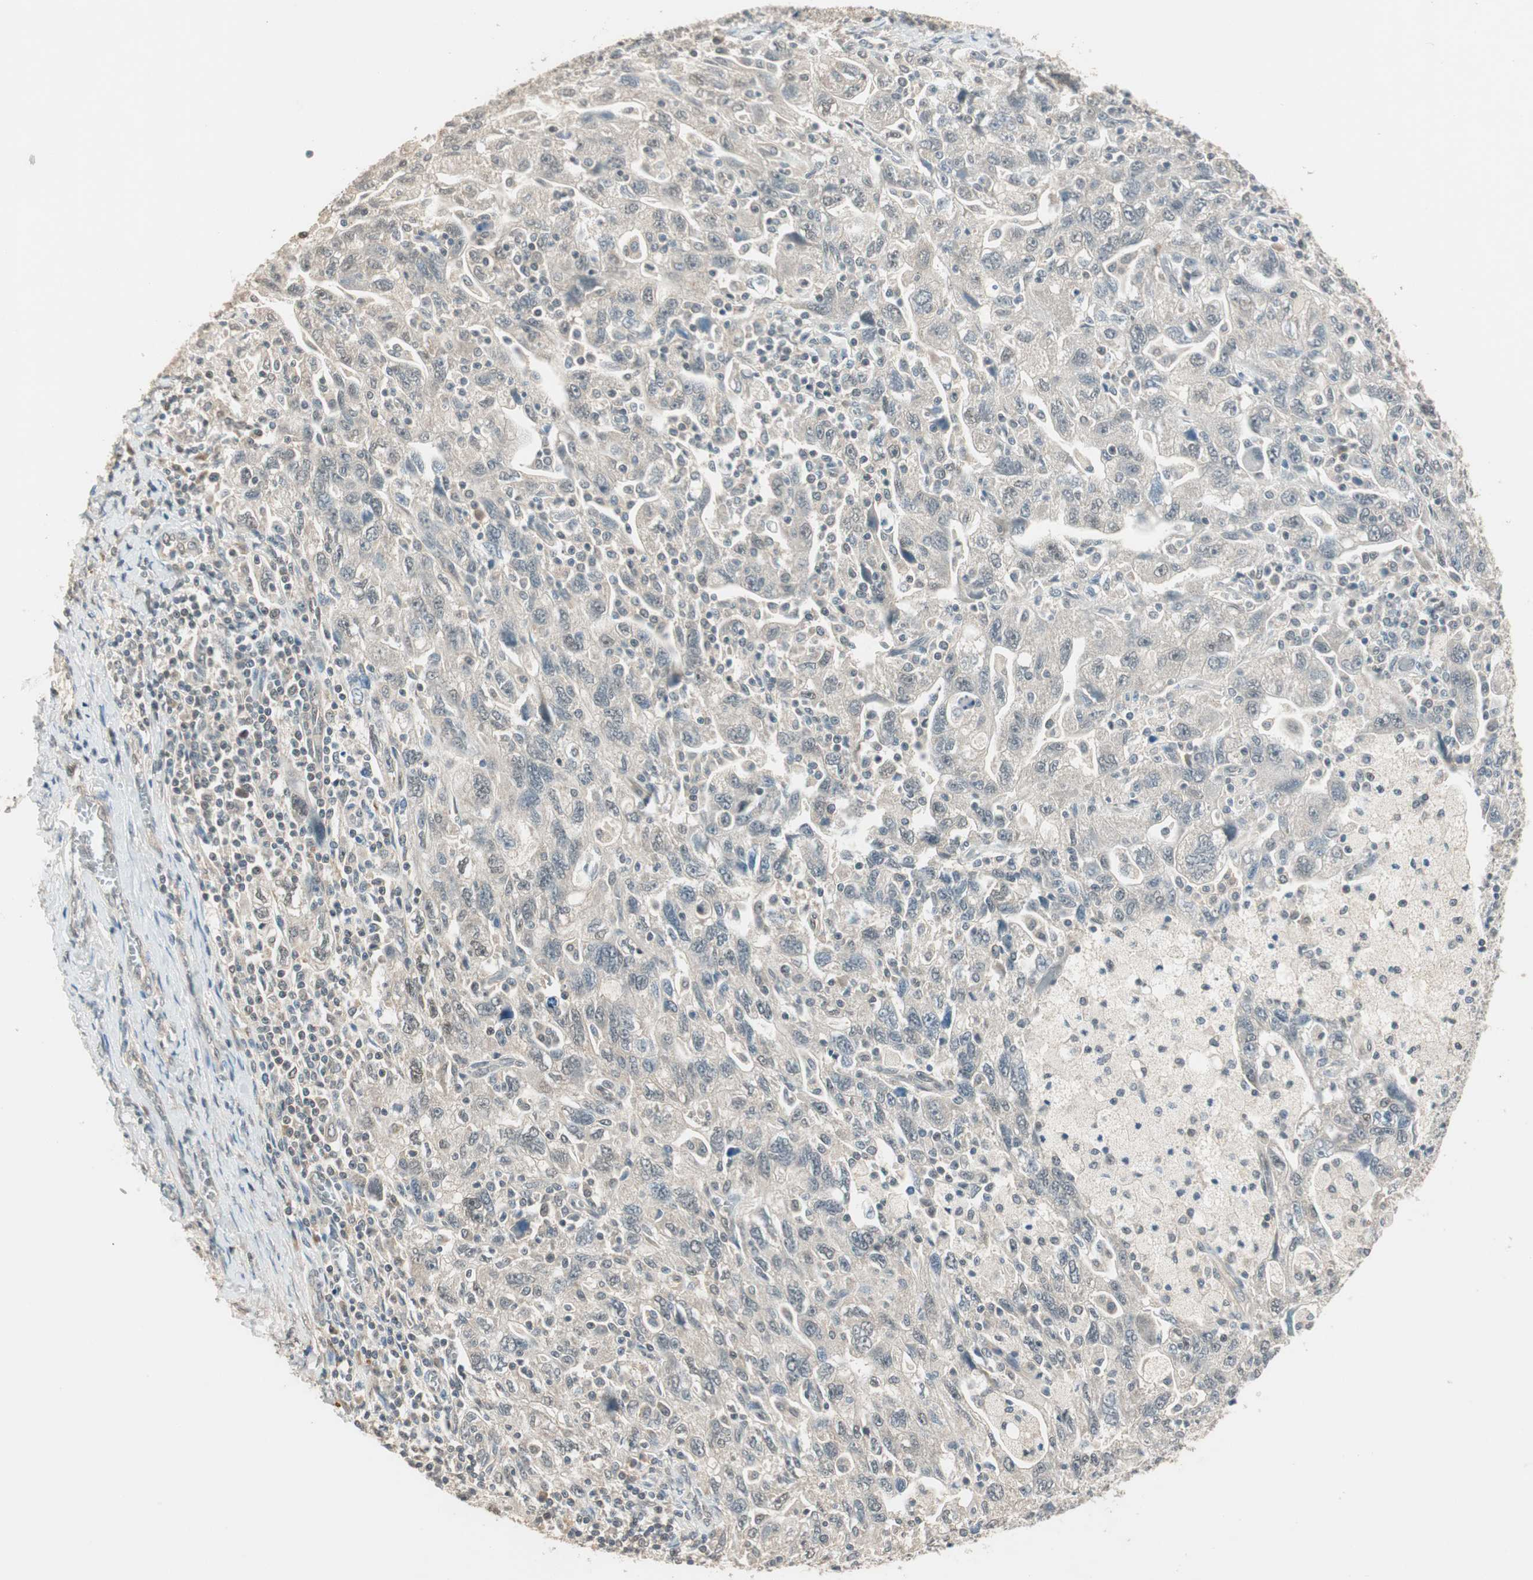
{"staining": {"intensity": "weak", "quantity": "<25%", "location": "cytoplasmic/membranous"}, "tissue": "ovarian cancer", "cell_type": "Tumor cells", "image_type": "cancer", "snomed": [{"axis": "morphology", "description": "Carcinoma, NOS"}, {"axis": "morphology", "description": "Cystadenocarcinoma, serous, NOS"}, {"axis": "topography", "description": "Ovary"}], "caption": "The image reveals no staining of tumor cells in ovarian cancer (serous cystadenocarcinoma). (DAB IHC visualized using brightfield microscopy, high magnification).", "gene": "USP5", "patient": {"sex": "female", "age": 69}}